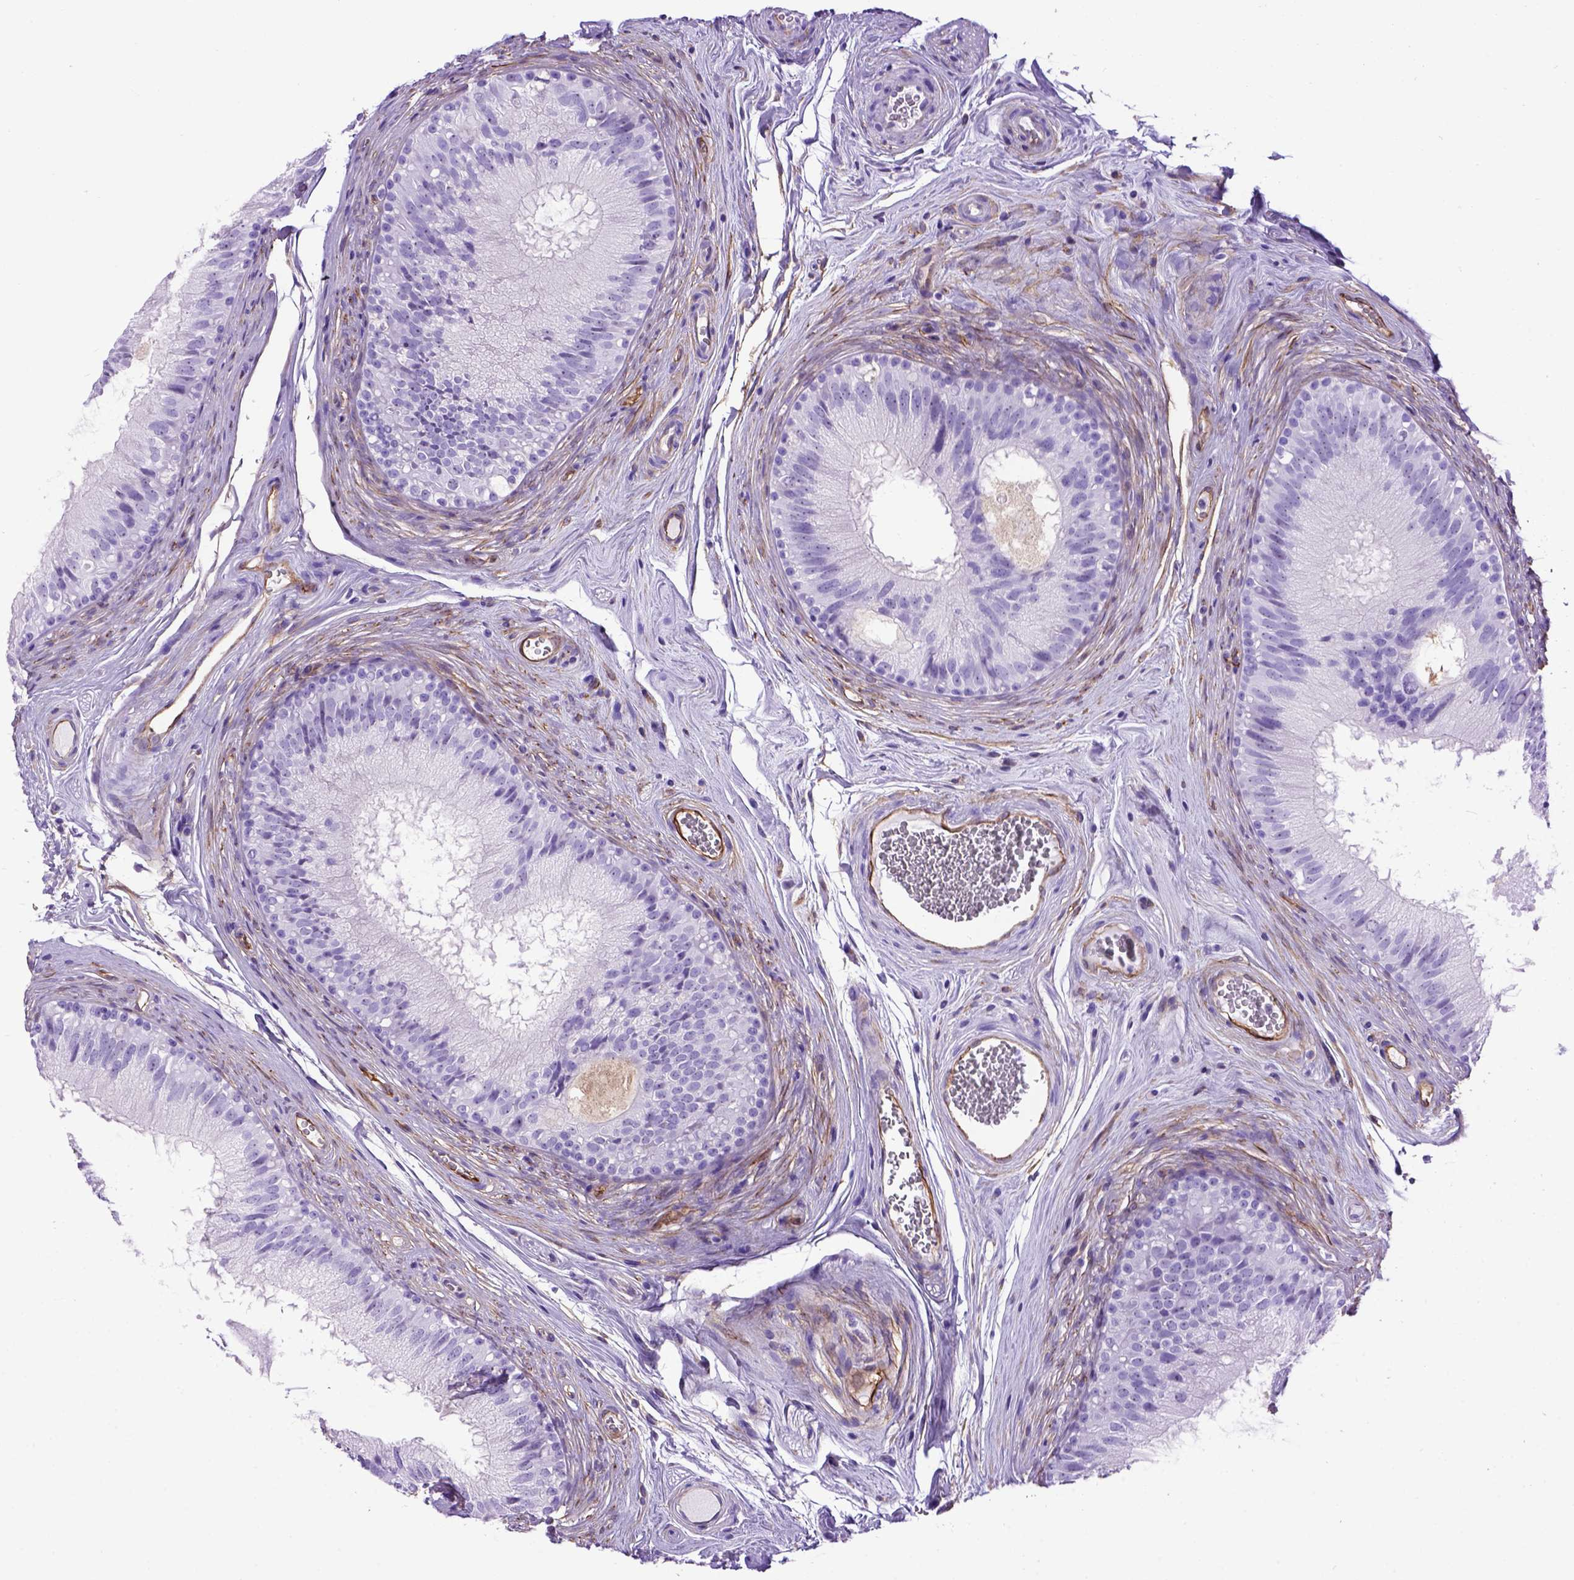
{"staining": {"intensity": "negative", "quantity": "none", "location": "none"}, "tissue": "epididymis", "cell_type": "Glandular cells", "image_type": "normal", "snomed": [{"axis": "morphology", "description": "Normal tissue, NOS"}, {"axis": "topography", "description": "Epididymis"}], "caption": "Immunohistochemistry (IHC) micrograph of benign epididymis: epididymis stained with DAB reveals no significant protein staining in glandular cells. (DAB immunohistochemistry (IHC), high magnification).", "gene": "ENG", "patient": {"sex": "male", "age": 37}}